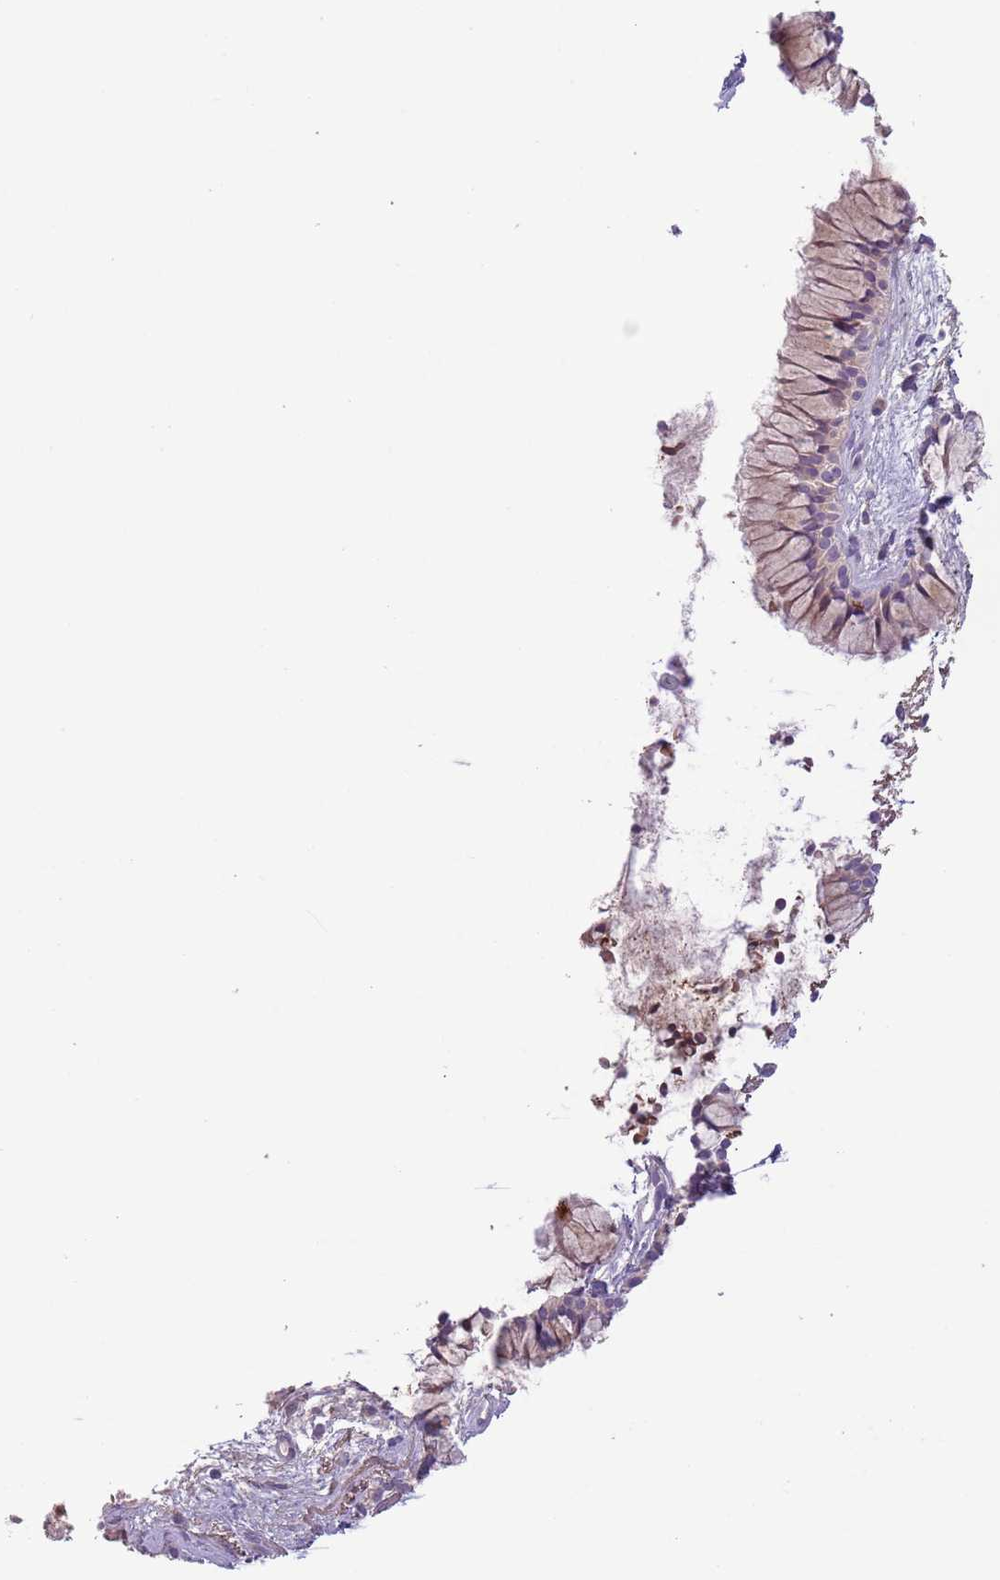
{"staining": {"intensity": "weak", "quantity": "<25%", "location": "cytoplasmic/membranous"}, "tissue": "nasopharynx", "cell_type": "Respiratory epithelial cells", "image_type": "normal", "snomed": [{"axis": "morphology", "description": "Normal tissue, NOS"}, {"axis": "topography", "description": "Nasopharynx"}], "caption": "Respiratory epithelial cells show no significant protein positivity in normal nasopharynx. (Stains: DAB (3,3'-diaminobenzidine) immunohistochemistry (IHC) with hematoxylin counter stain, Microscopy: brightfield microscopy at high magnification).", "gene": "CFH", "patient": {"sex": "male", "age": 82}}